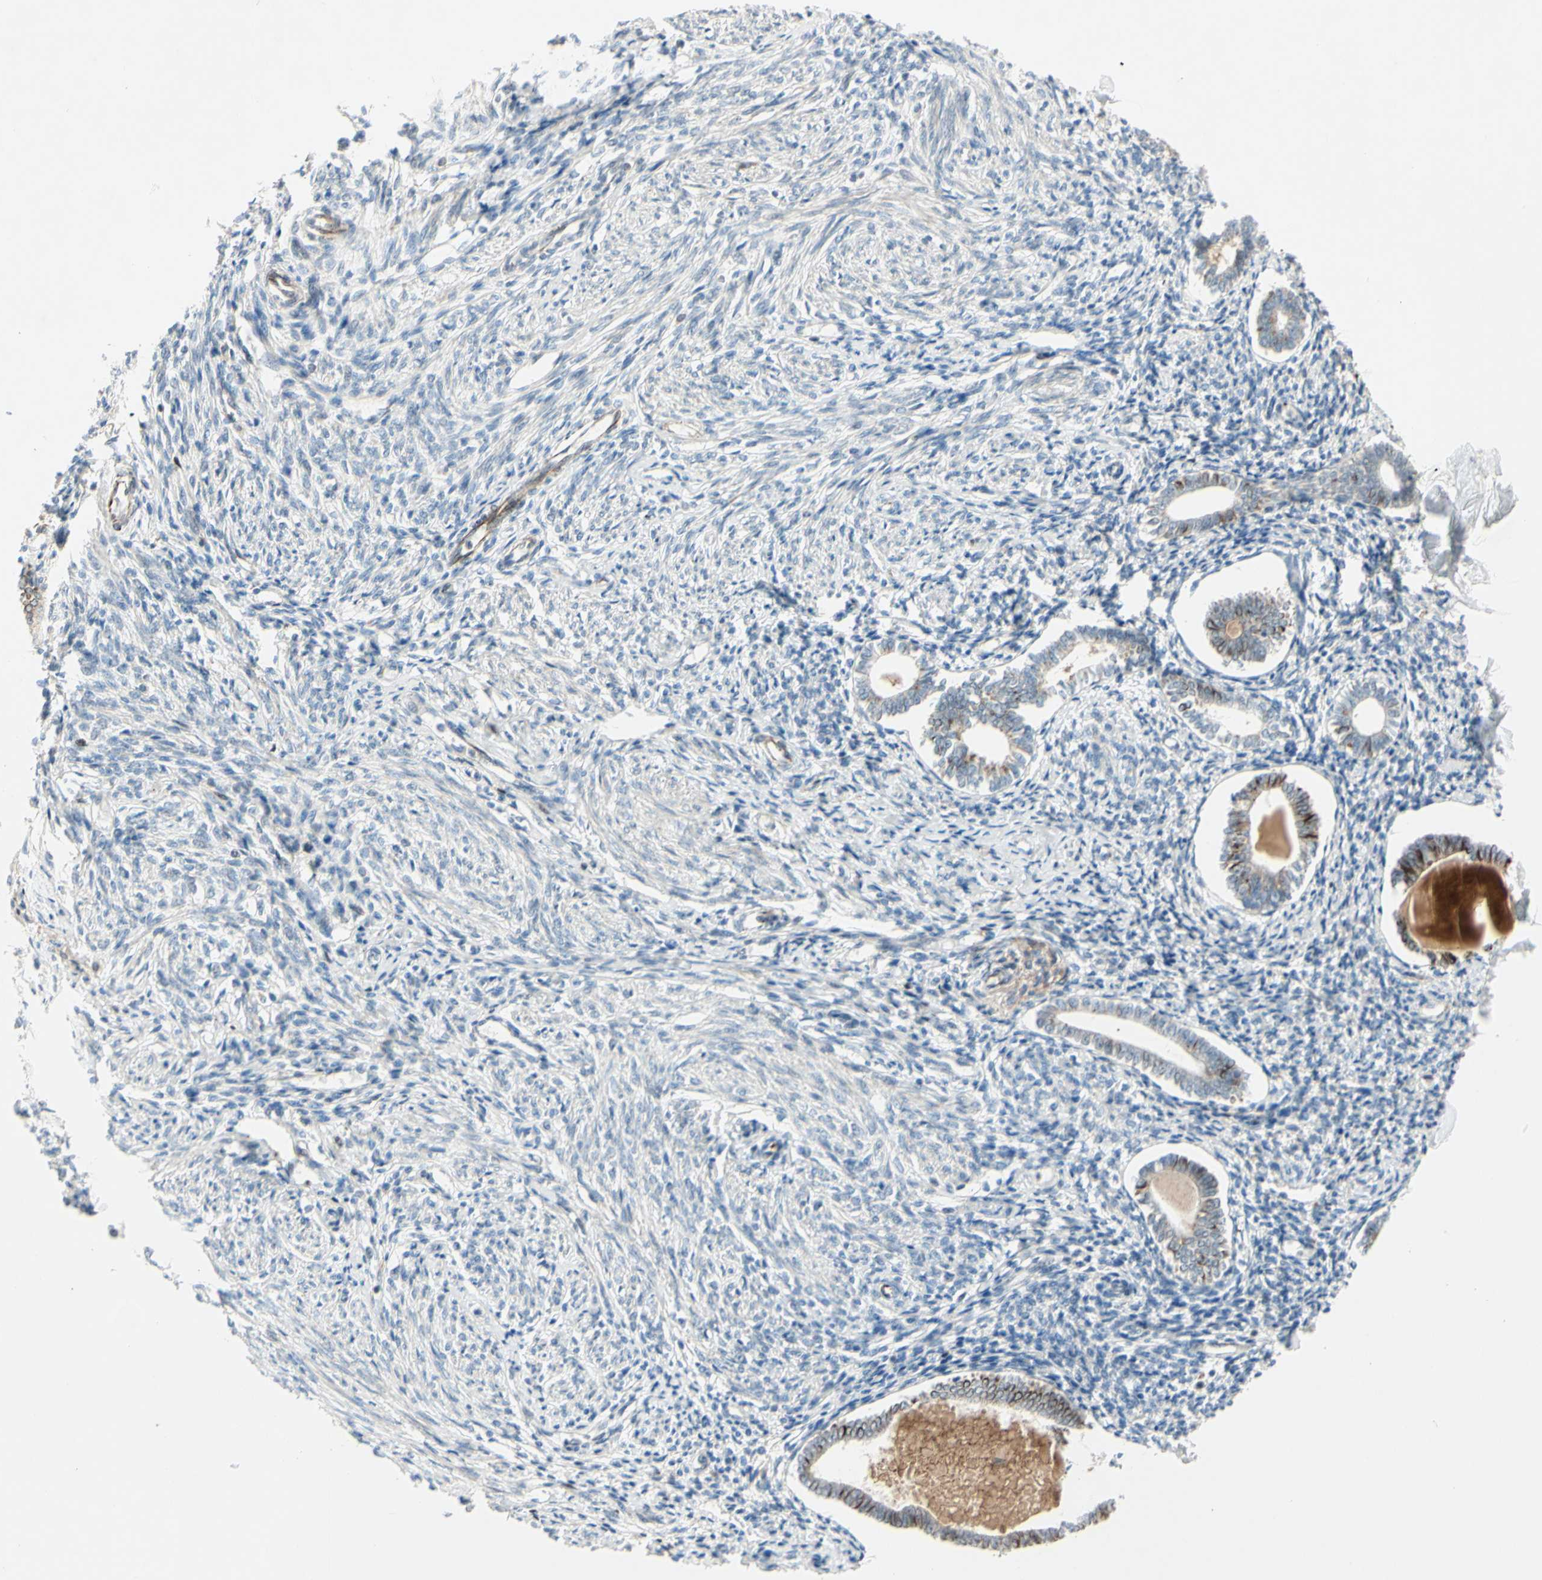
{"staining": {"intensity": "weak", "quantity": ">75%", "location": "cytoplasmic/membranous"}, "tissue": "endometrium", "cell_type": "Cells in endometrial stroma", "image_type": "normal", "snomed": [{"axis": "morphology", "description": "Normal tissue, NOS"}, {"axis": "topography", "description": "Endometrium"}], "caption": "Protein staining reveals weak cytoplasmic/membranous positivity in approximately >75% of cells in endometrial stroma in normal endometrium.", "gene": "FGFR2", "patient": {"sex": "female", "age": 71}}